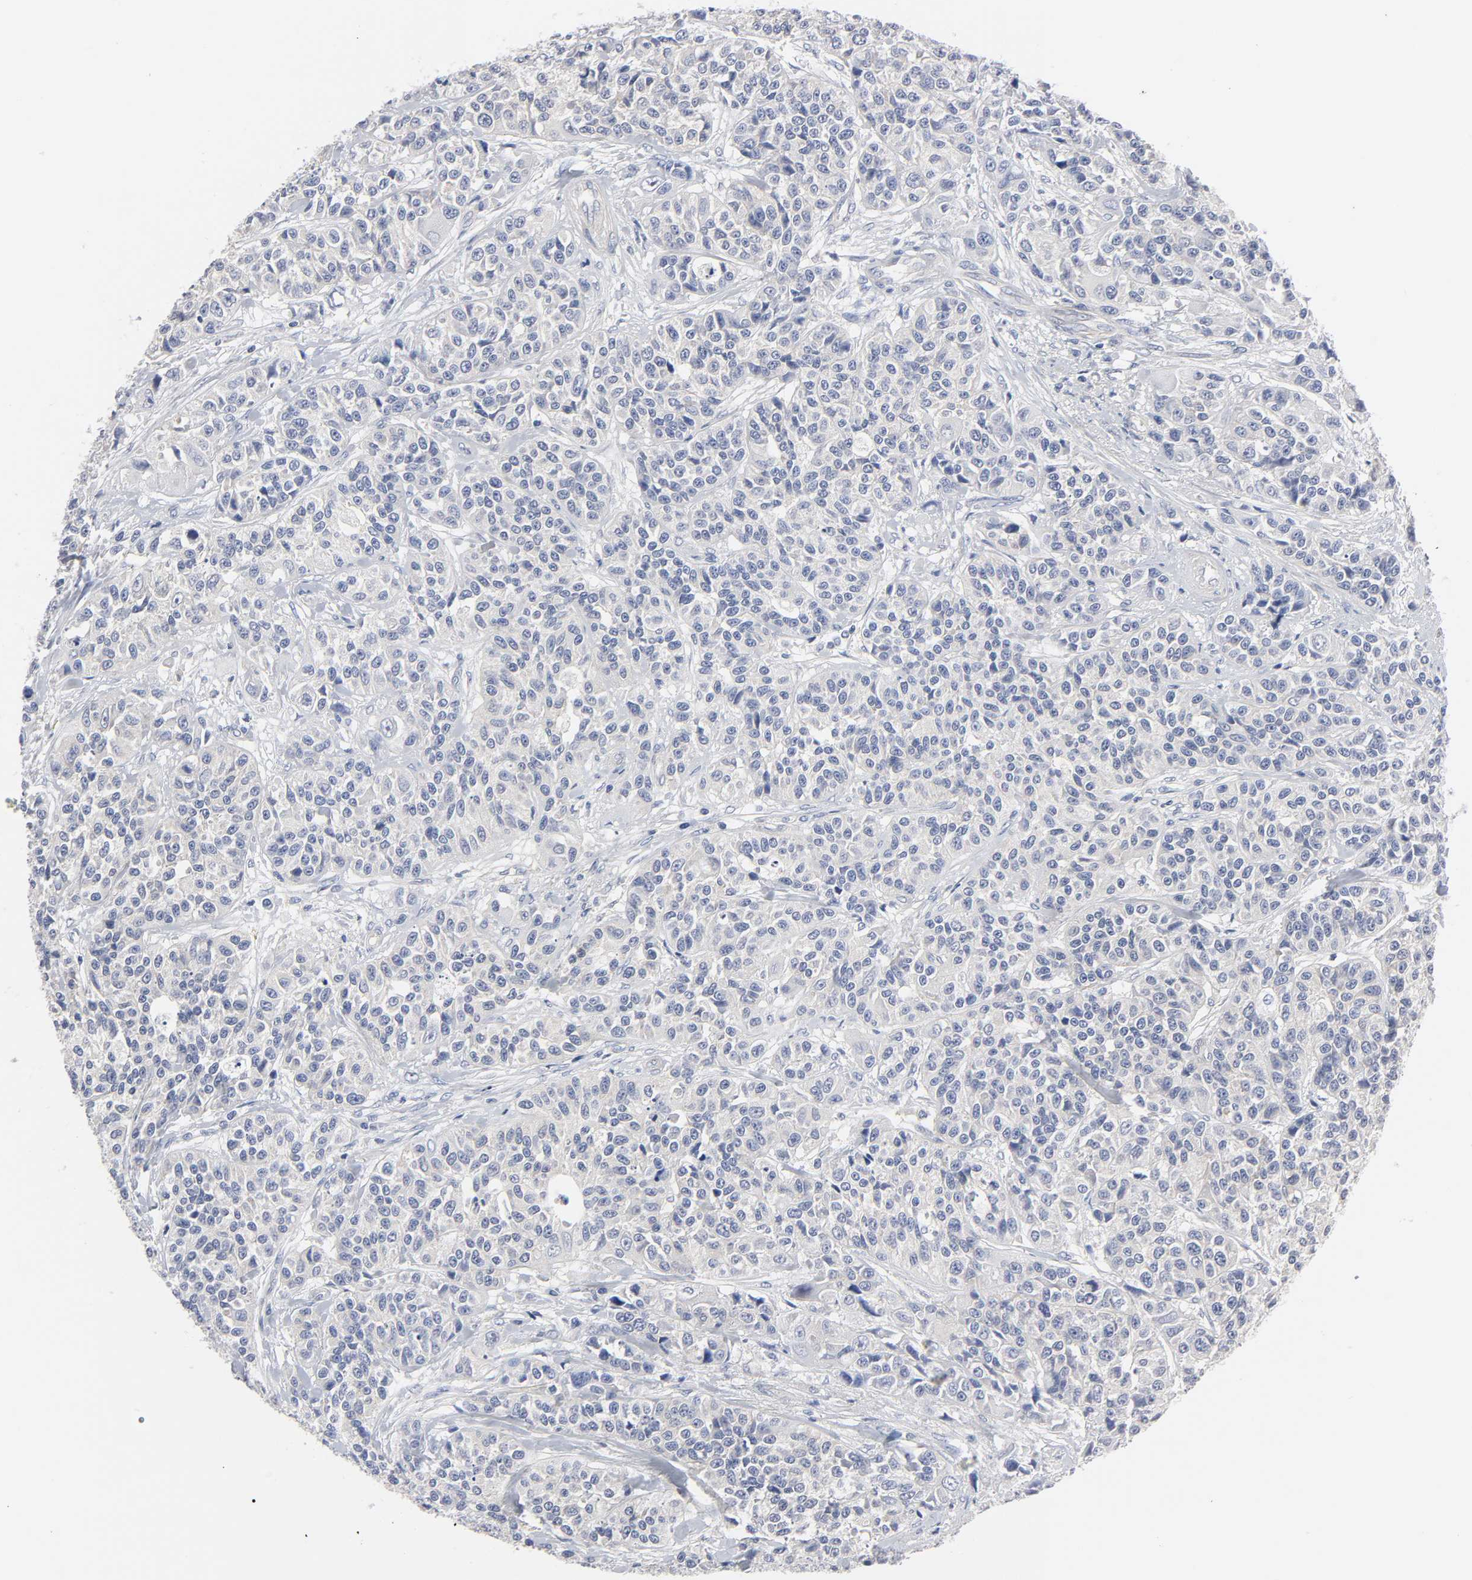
{"staining": {"intensity": "negative", "quantity": "none", "location": "none"}, "tissue": "urothelial cancer", "cell_type": "Tumor cells", "image_type": "cancer", "snomed": [{"axis": "morphology", "description": "Urothelial carcinoma, High grade"}, {"axis": "topography", "description": "Urinary bladder"}], "caption": "The histopathology image displays no significant staining in tumor cells of urothelial cancer.", "gene": "ROCK1", "patient": {"sex": "female", "age": 81}}